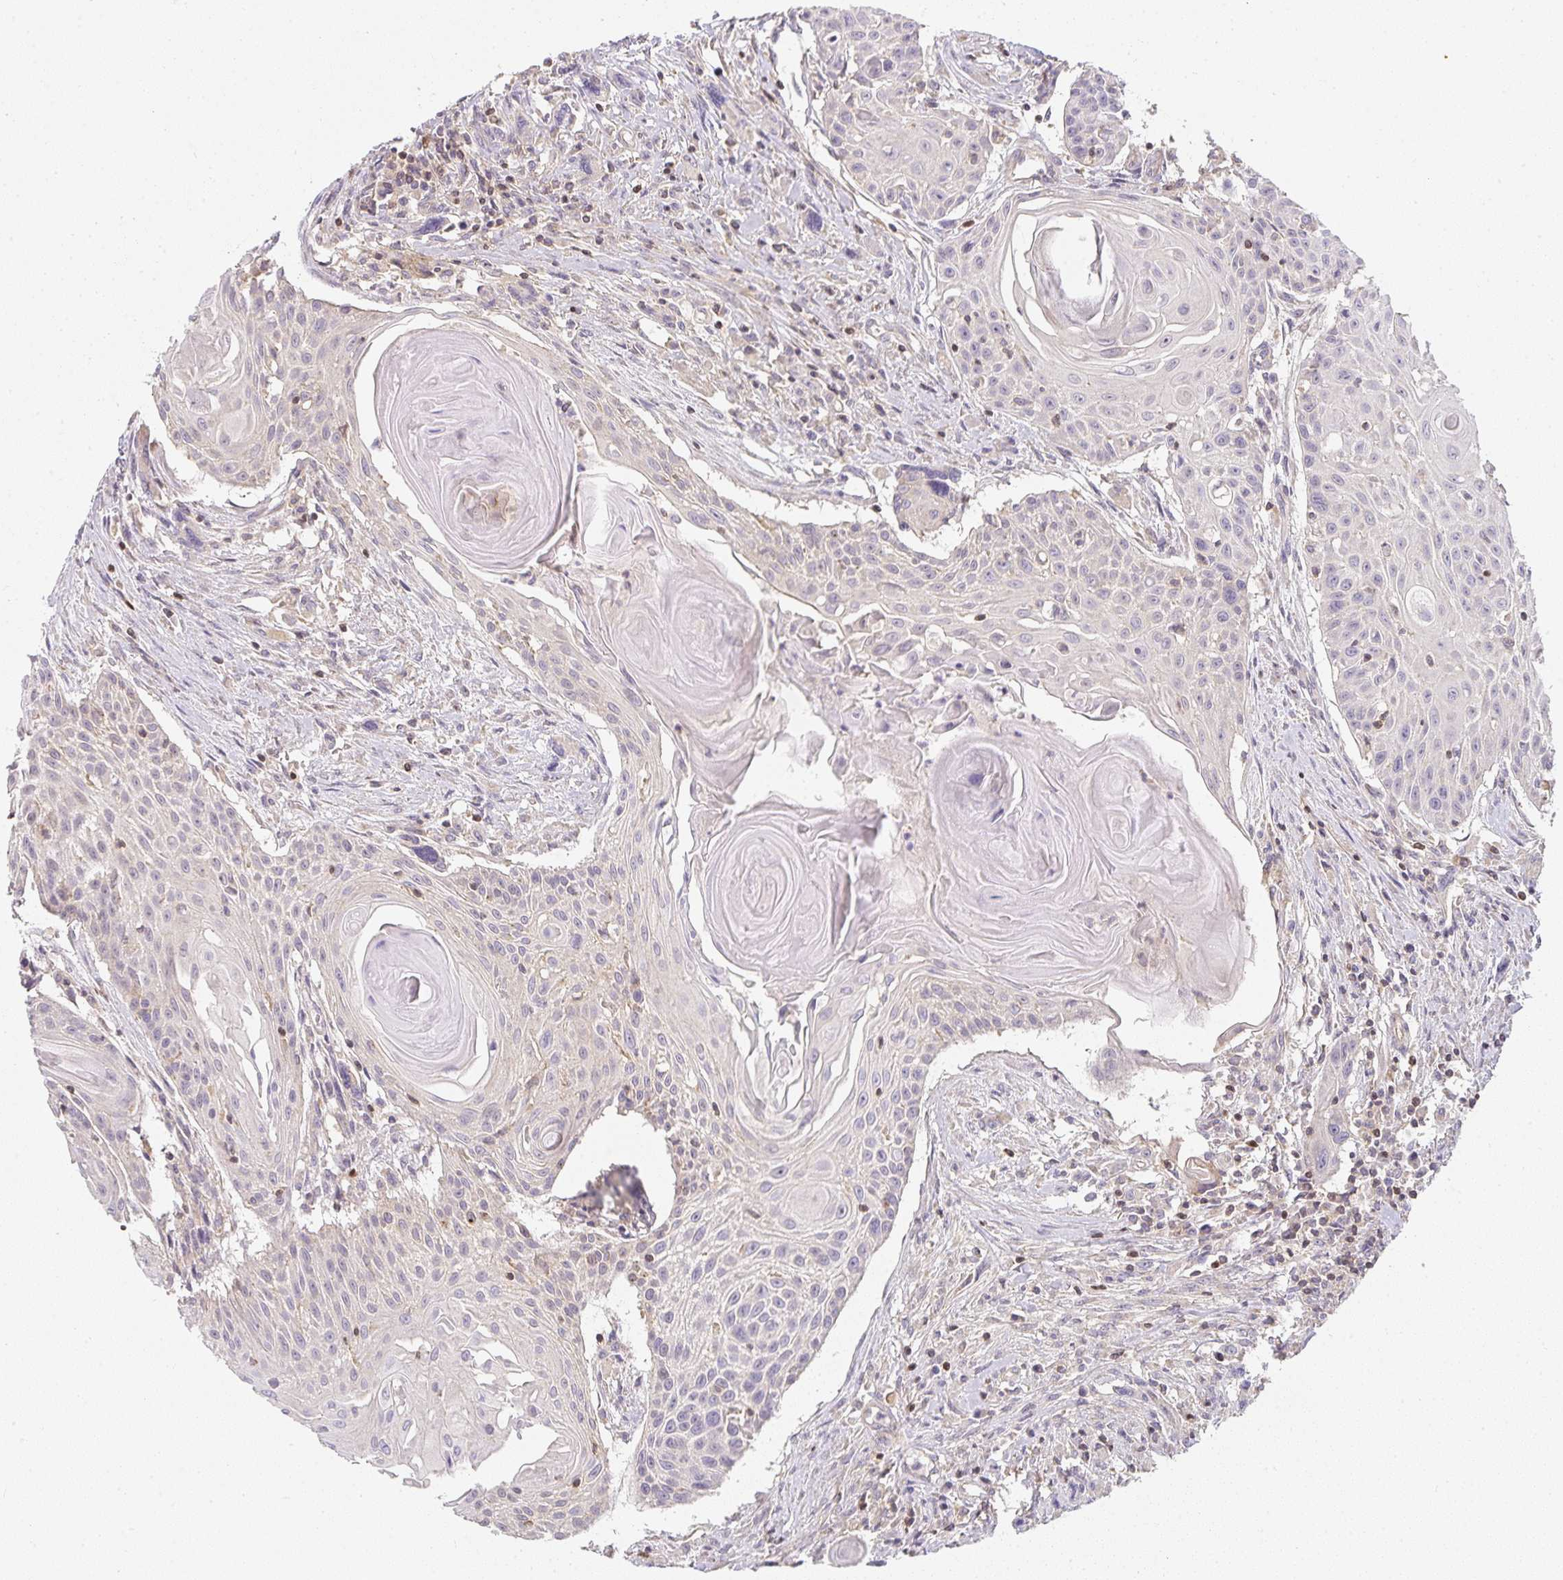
{"staining": {"intensity": "negative", "quantity": "none", "location": "none"}, "tissue": "head and neck cancer", "cell_type": "Tumor cells", "image_type": "cancer", "snomed": [{"axis": "morphology", "description": "Squamous cell carcinoma, NOS"}, {"axis": "topography", "description": "Lymph node"}, {"axis": "topography", "description": "Salivary gland"}, {"axis": "topography", "description": "Head-Neck"}], "caption": "DAB immunohistochemical staining of head and neck cancer (squamous cell carcinoma) shows no significant expression in tumor cells.", "gene": "GATA3", "patient": {"sex": "female", "age": 74}}